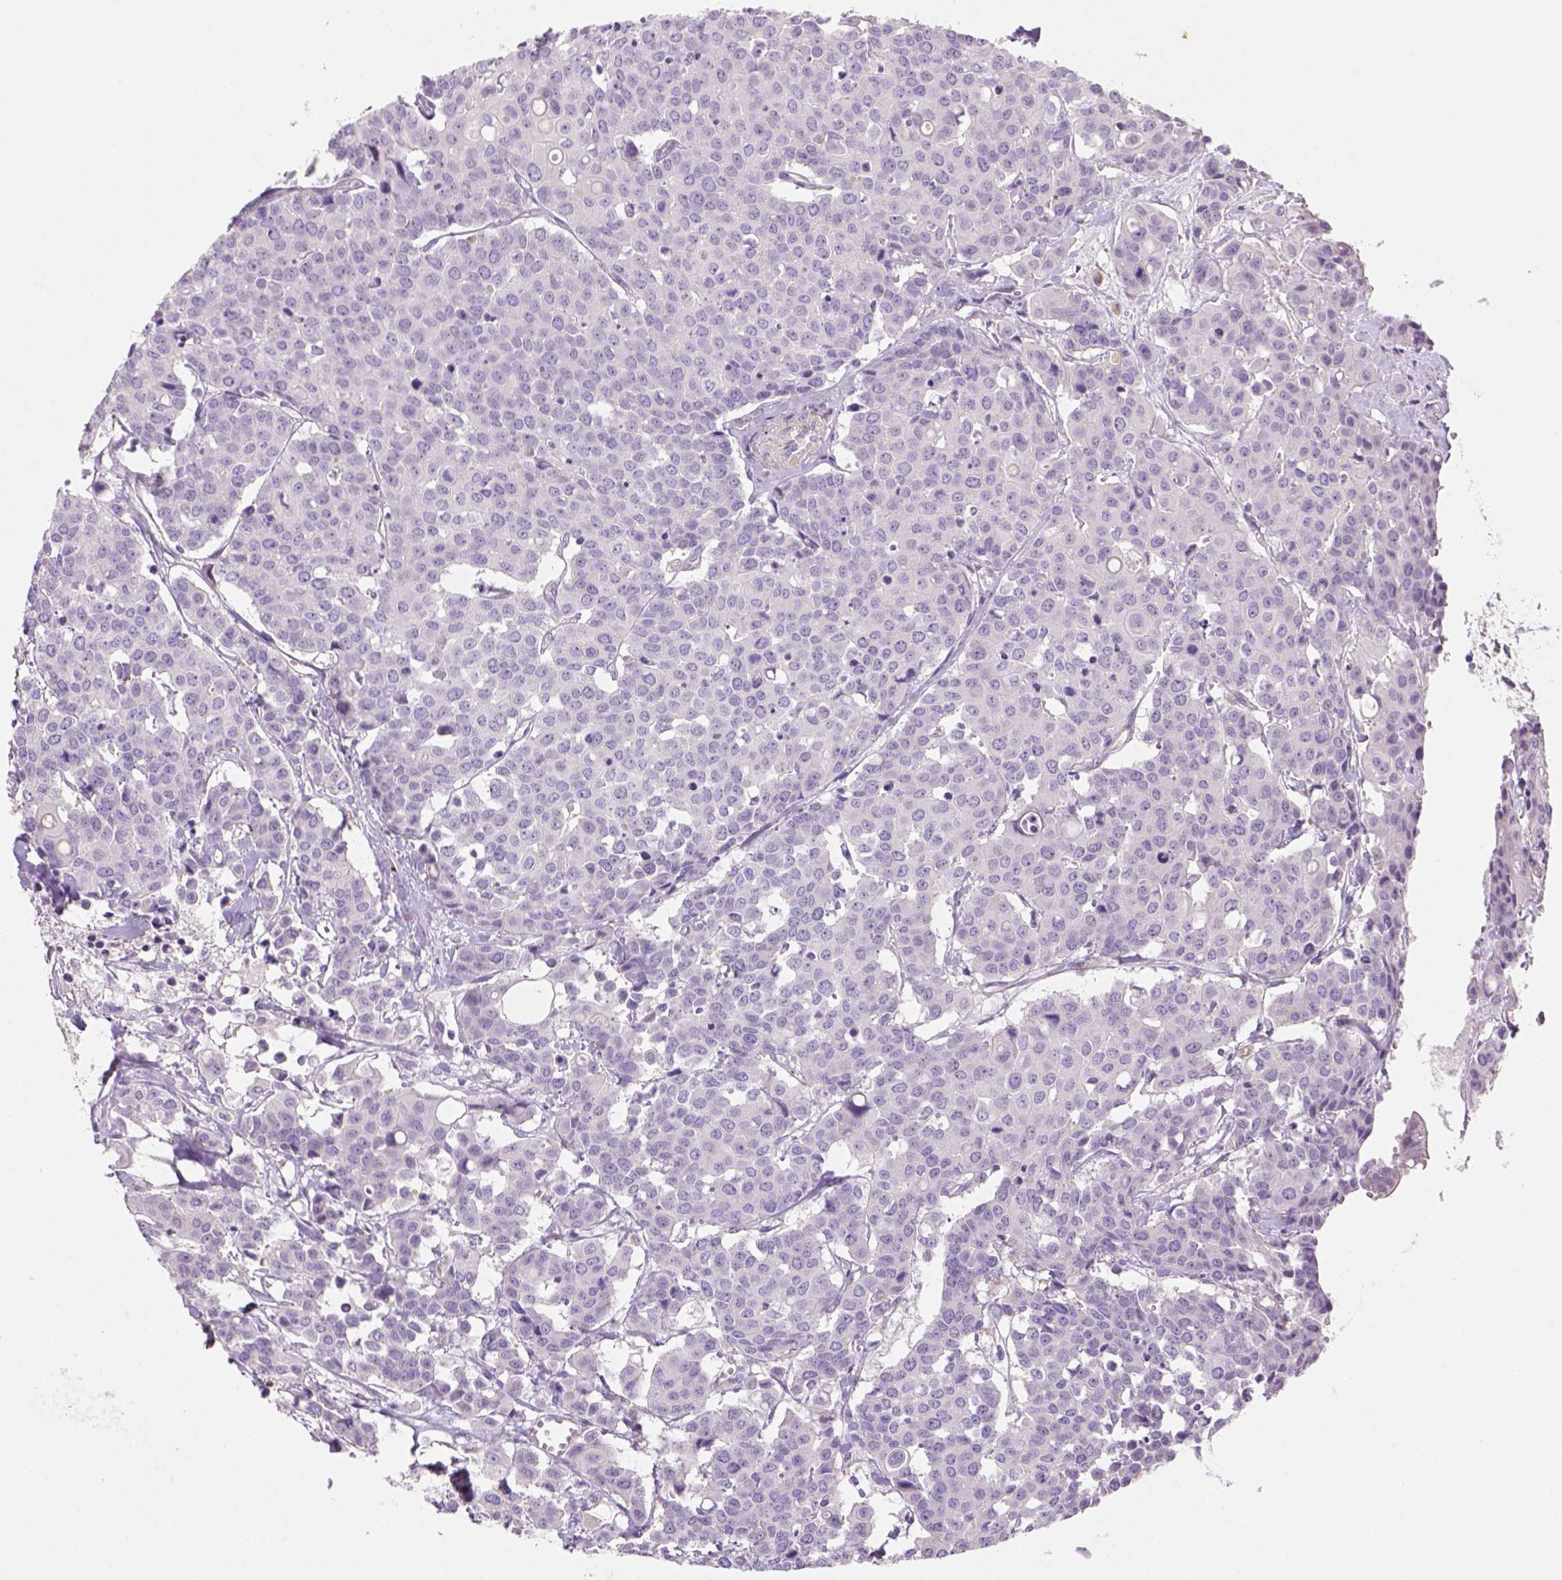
{"staining": {"intensity": "negative", "quantity": "none", "location": "none"}, "tissue": "carcinoid", "cell_type": "Tumor cells", "image_type": "cancer", "snomed": [{"axis": "morphology", "description": "Carcinoid, malignant, NOS"}, {"axis": "topography", "description": "Colon"}], "caption": "Immunohistochemistry histopathology image of malignant carcinoid stained for a protein (brown), which demonstrates no positivity in tumor cells.", "gene": "HTRA1", "patient": {"sex": "male", "age": 81}}